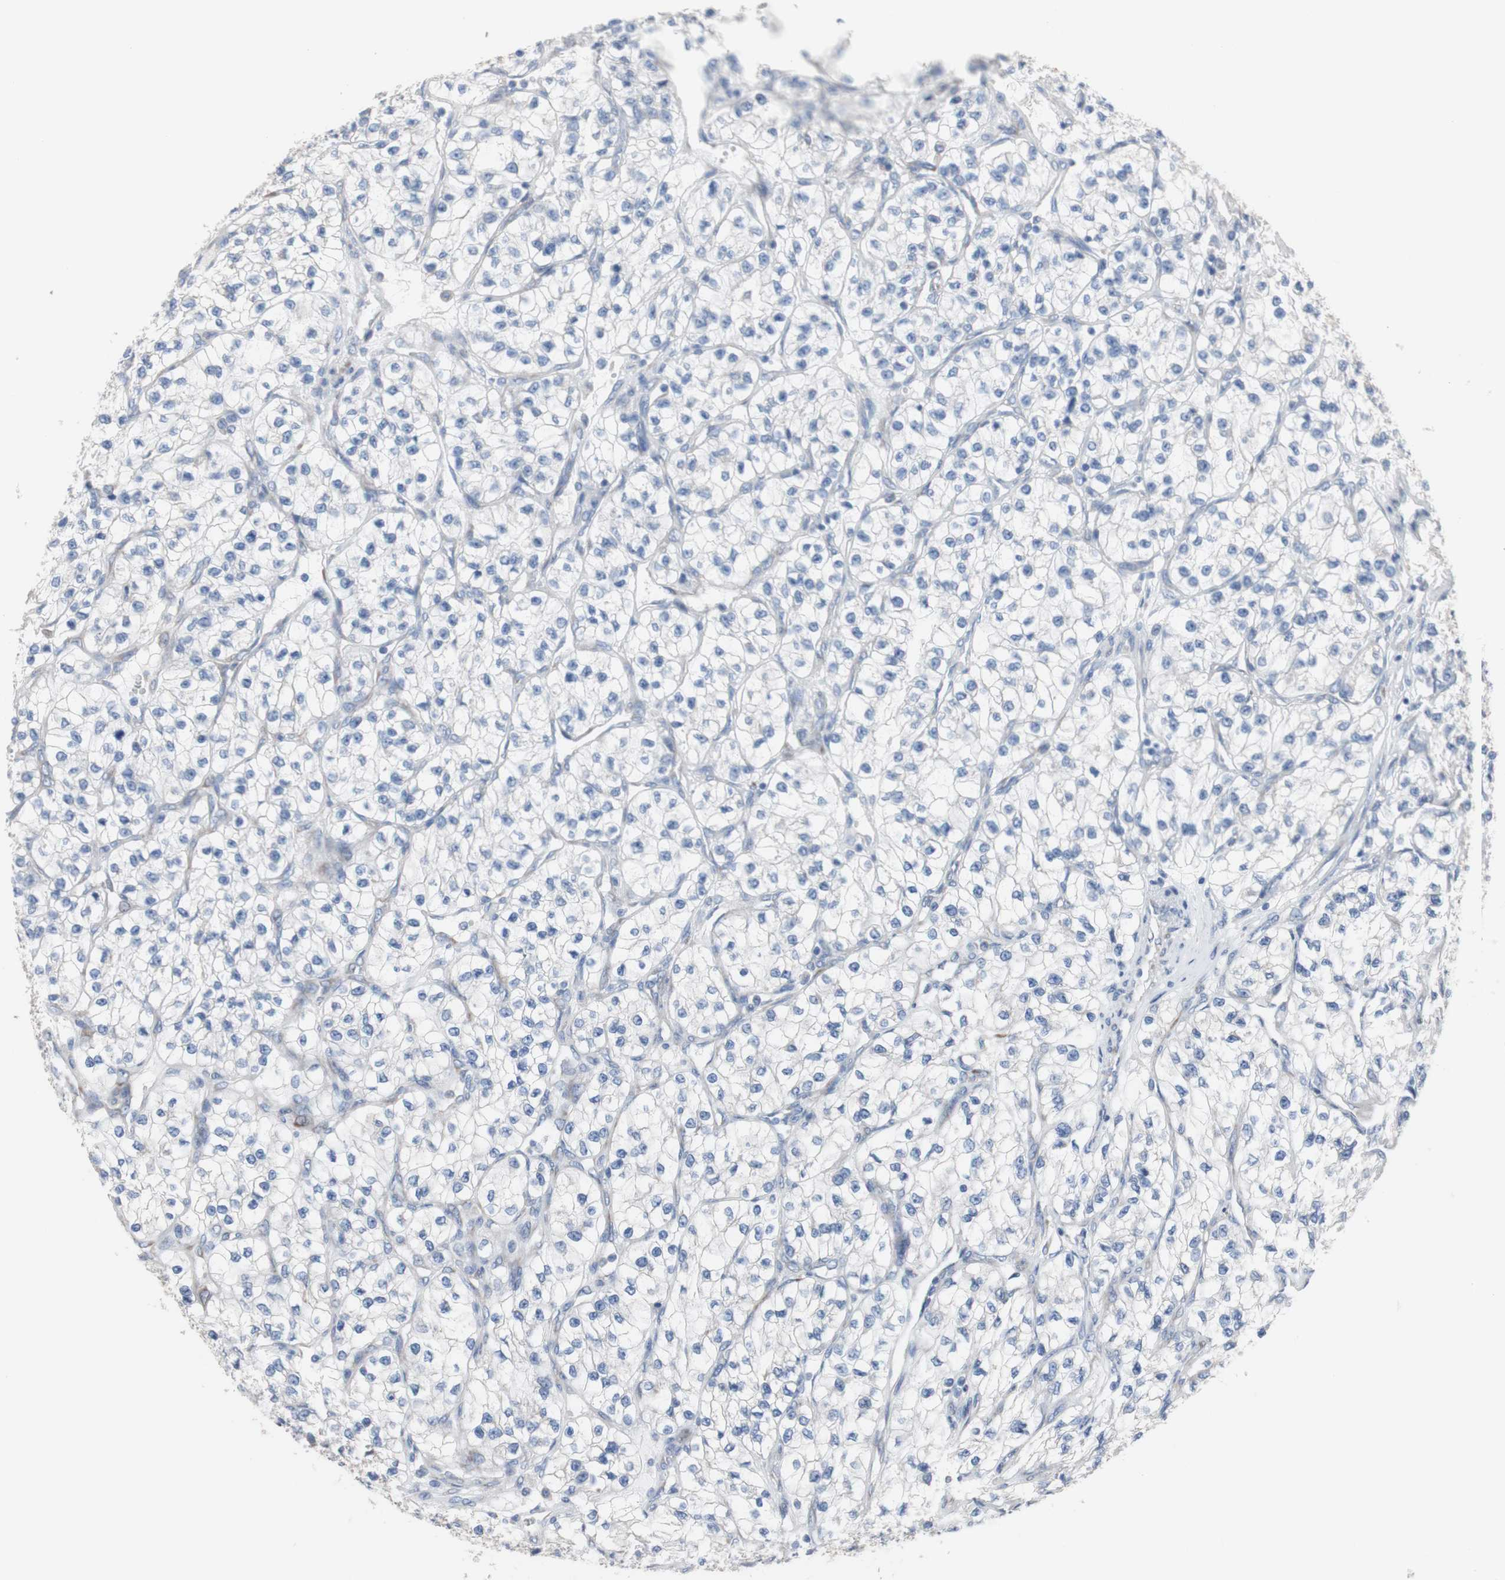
{"staining": {"intensity": "negative", "quantity": "none", "location": "none"}, "tissue": "renal cancer", "cell_type": "Tumor cells", "image_type": "cancer", "snomed": [{"axis": "morphology", "description": "Adenocarcinoma, NOS"}, {"axis": "topography", "description": "Kidney"}], "caption": "The IHC image has no significant positivity in tumor cells of renal adenocarcinoma tissue.", "gene": "AGPAT5", "patient": {"sex": "female", "age": 57}}